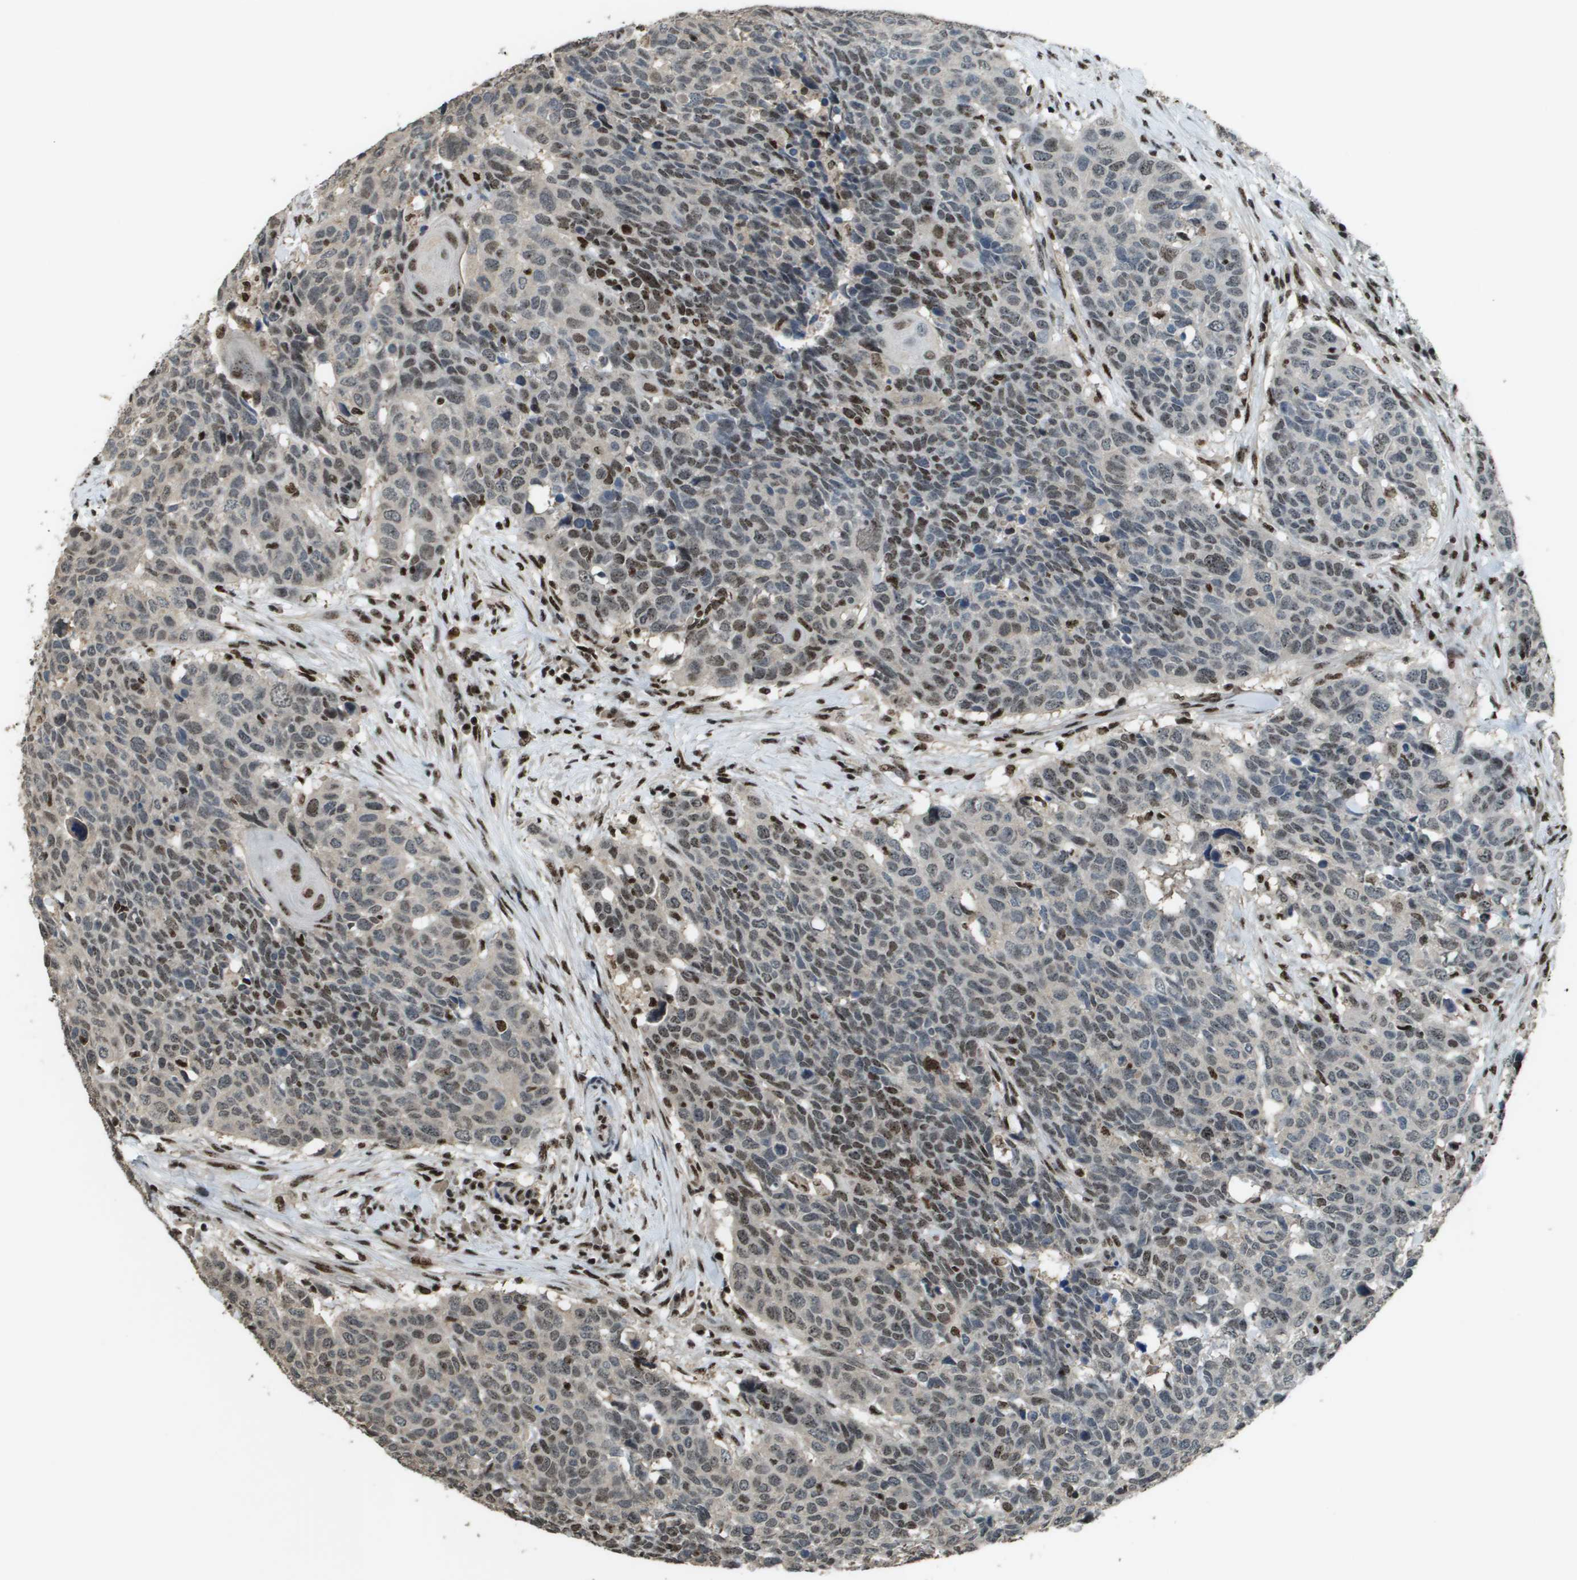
{"staining": {"intensity": "moderate", "quantity": "25%-75%", "location": "nuclear"}, "tissue": "head and neck cancer", "cell_type": "Tumor cells", "image_type": "cancer", "snomed": [{"axis": "morphology", "description": "Squamous cell carcinoma, NOS"}, {"axis": "topography", "description": "Head-Neck"}], "caption": "Brown immunohistochemical staining in human squamous cell carcinoma (head and neck) demonstrates moderate nuclear positivity in about 25%-75% of tumor cells.", "gene": "SP100", "patient": {"sex": "male", "age": 66}}